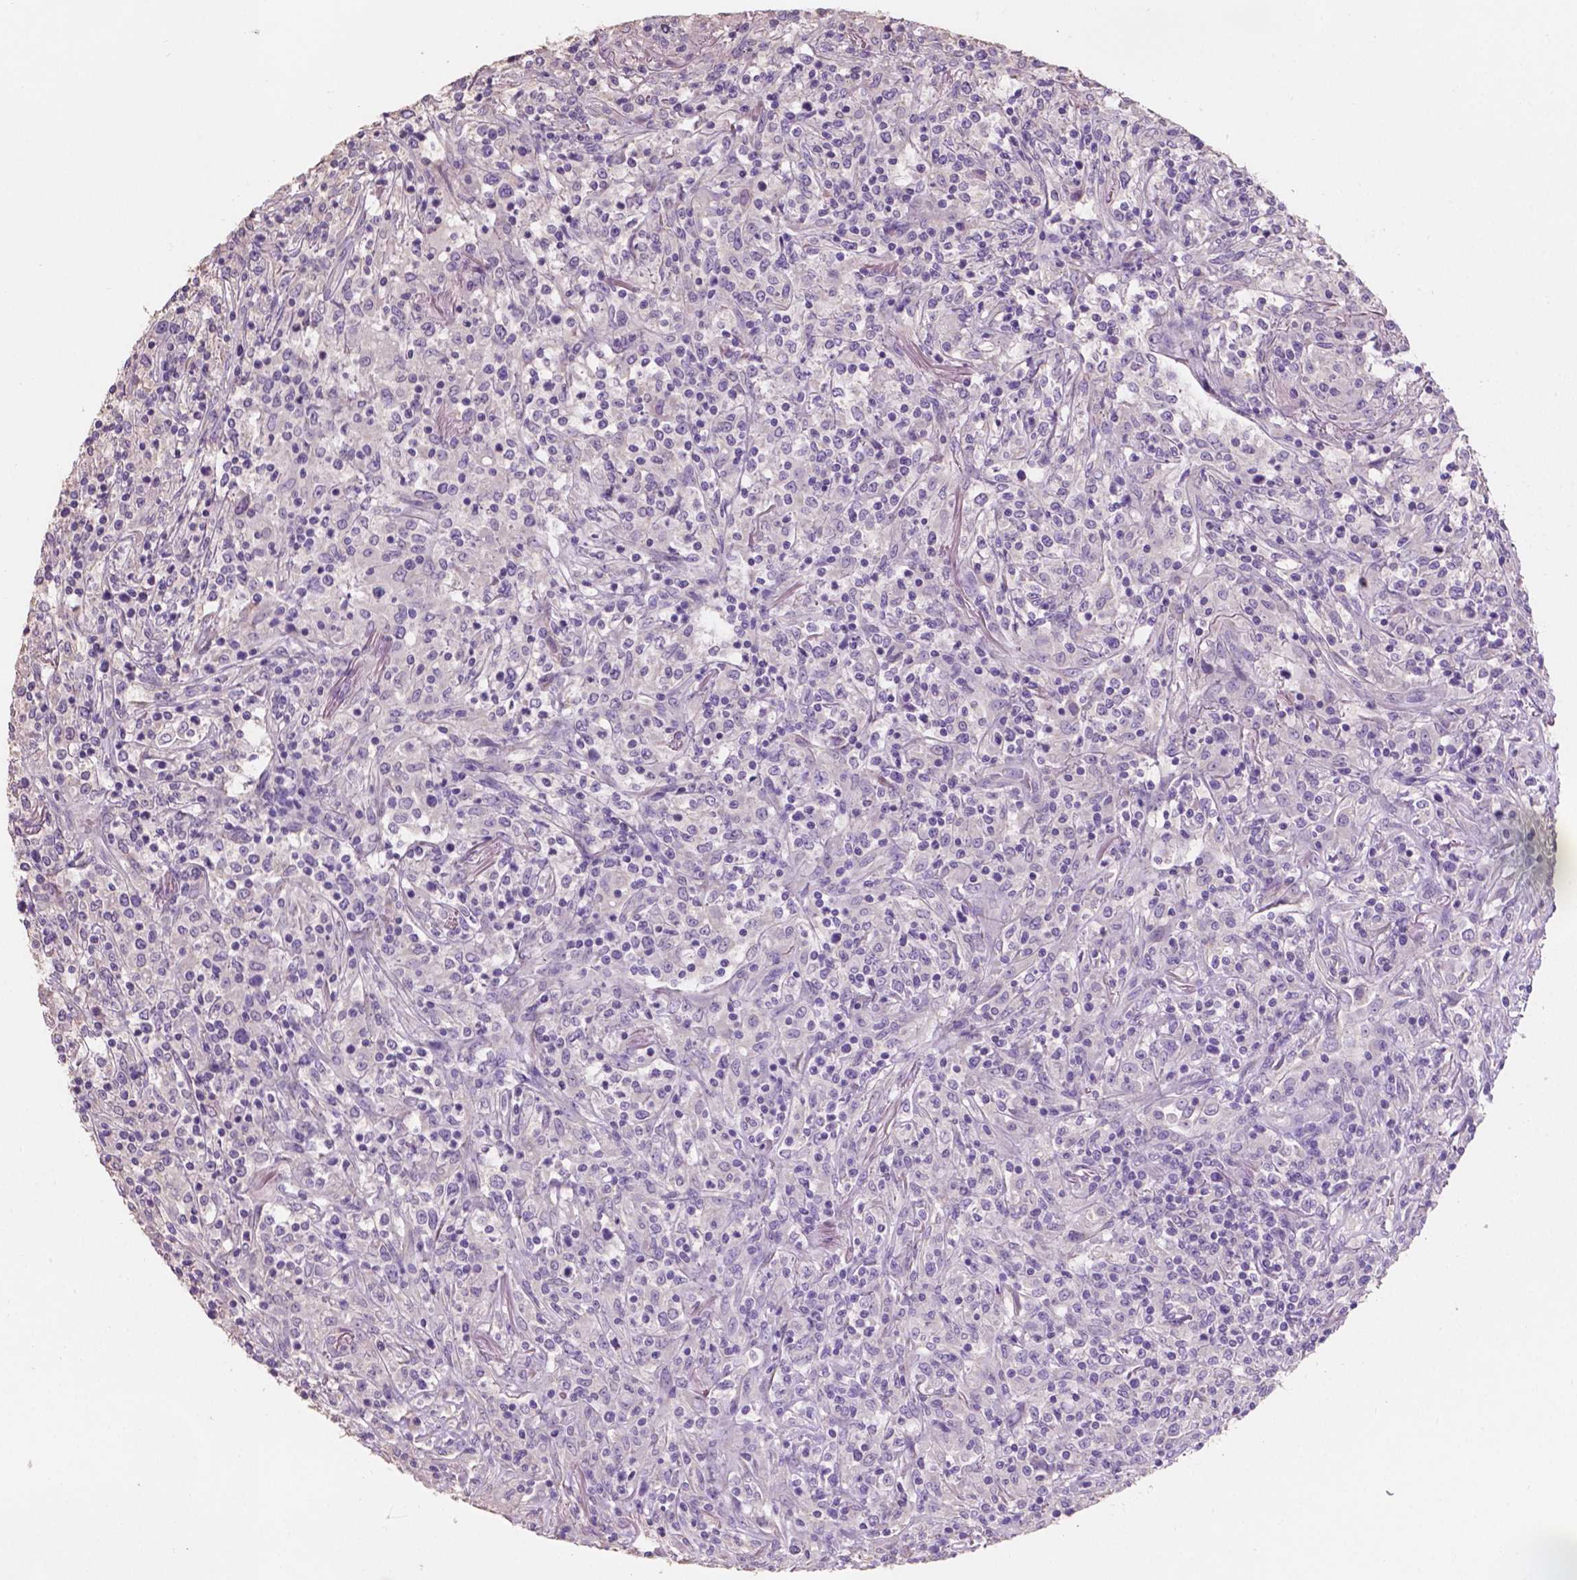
{"staining": {"intensity": "negative", "quantity": "none", "location": "none"}, "tissue": "lymphoma", "cell_type": "Tumor cells", "image_type": "cancer", "snomed": [{"axis": "morphology", "description": "Malignant lymphoma, non-Hodgkin's type, High grade"}, {"axis": "topography", "description": "Lung"}], "caption": "Immunohistochemistry (IHC) of high-grade malignant lymphoma, non-Hodgkin's type reveals no expression in tumor cells.", "gene": "SBSN", "patient": {"sex": "male", "age": 79}}